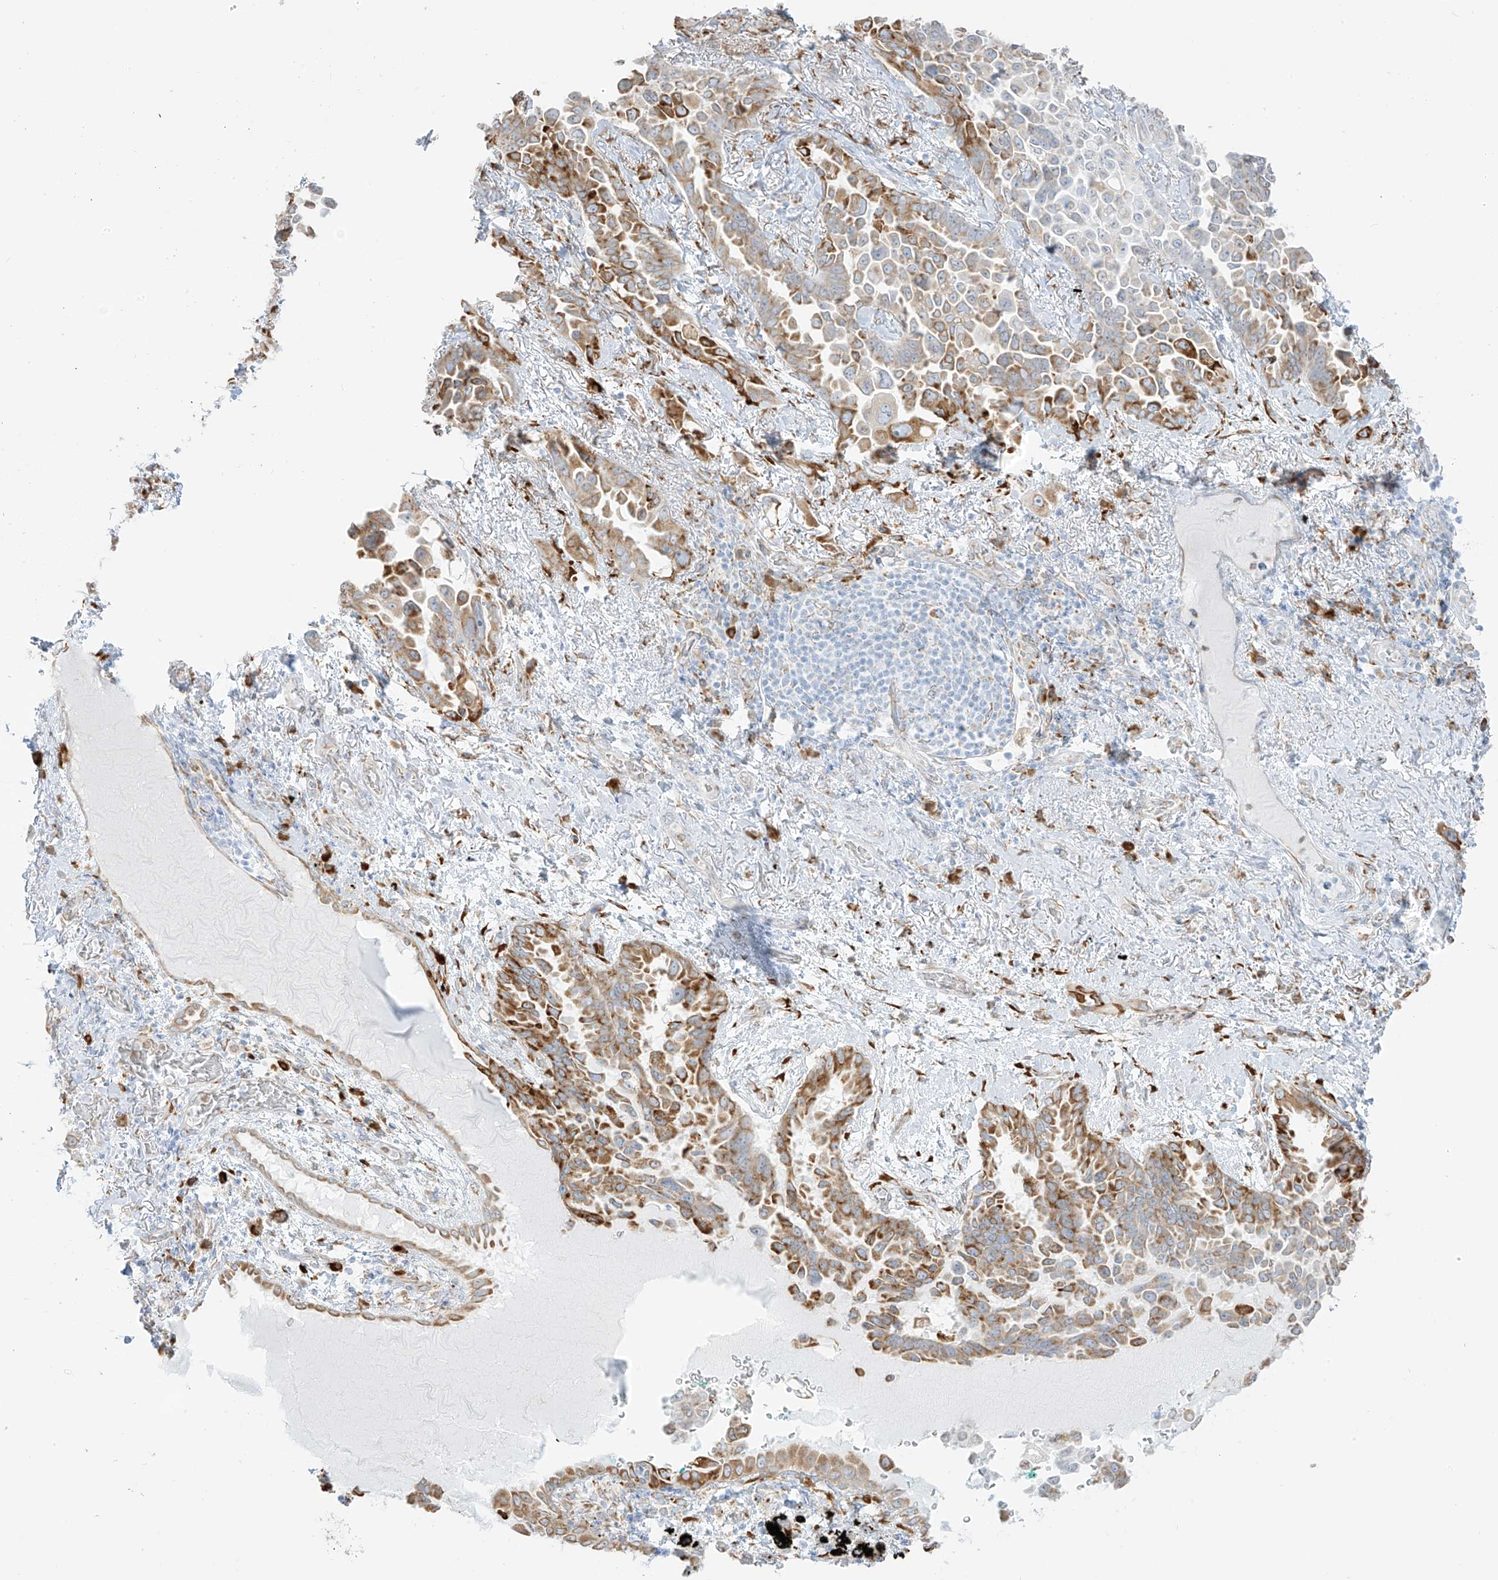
{"staining": {"intensity": "moderate", "quantity": "25%-75%", "location": "cytoplasmic/membranous"}, "tissue": "lung cancer", "cell_type": "Tumor cells", "image_type": "cancer", "snomed": [{"axis": "morphology", "description": "Adenocarcinoma, NOS"}, {"axis": "topography", "description": "Lung"}], "caption": "Protein expression analysis of lung adenocarcinoma demonstrates moderate cytoplasmic/membranous expression in approximately 25%-75% of tumor cells.", "gene": "LRRC59", "patient": {"sex": "female", "age": 67}}